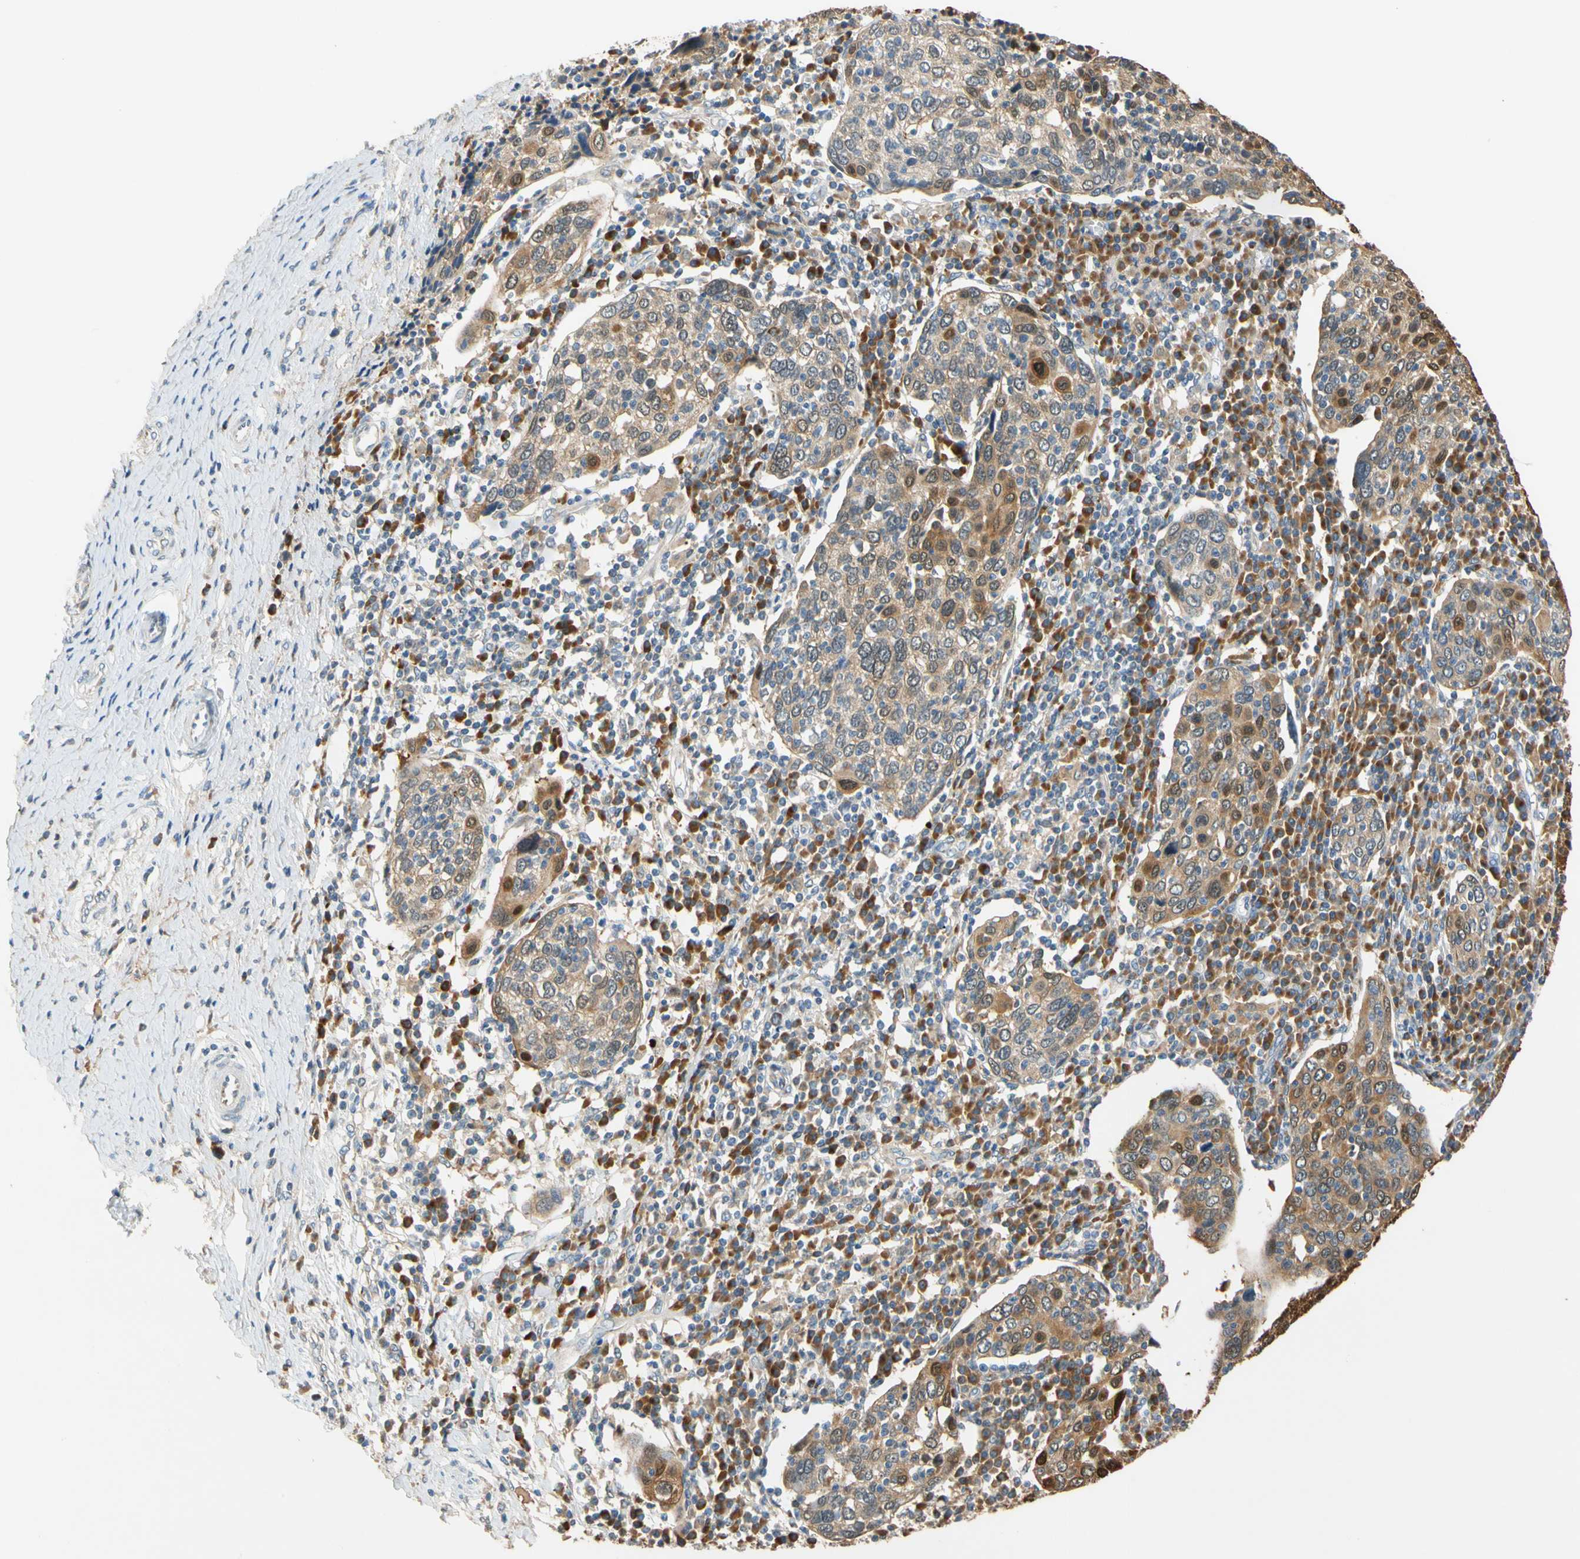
{"staining": {"intensity": "moderate", "quantity": "<25%", "location": "cytoplasmic/membranous,nuclear"}, "tissue": "cervical cancer", "cell_type": "Tumor cells", "image_type": "cancer", "snomed": [{"axis": "morphology", "description": "Squamous cell carcinoma, NOS"}, {"axis": "topography", "description": "Cervix"}], "caption": "A low amount of moderate cytoplasmic/membranous and nuclear staining is seen in approximately <25% of tumor cells in cervical squamous cell carcinoma tissue. (DAB (3,3'-diaminobenzidine) IHC, brown staining for protein, blue staining for nuclei).", "gene": "GPSM2", "patient": {"sex": "female", "age": 40}}